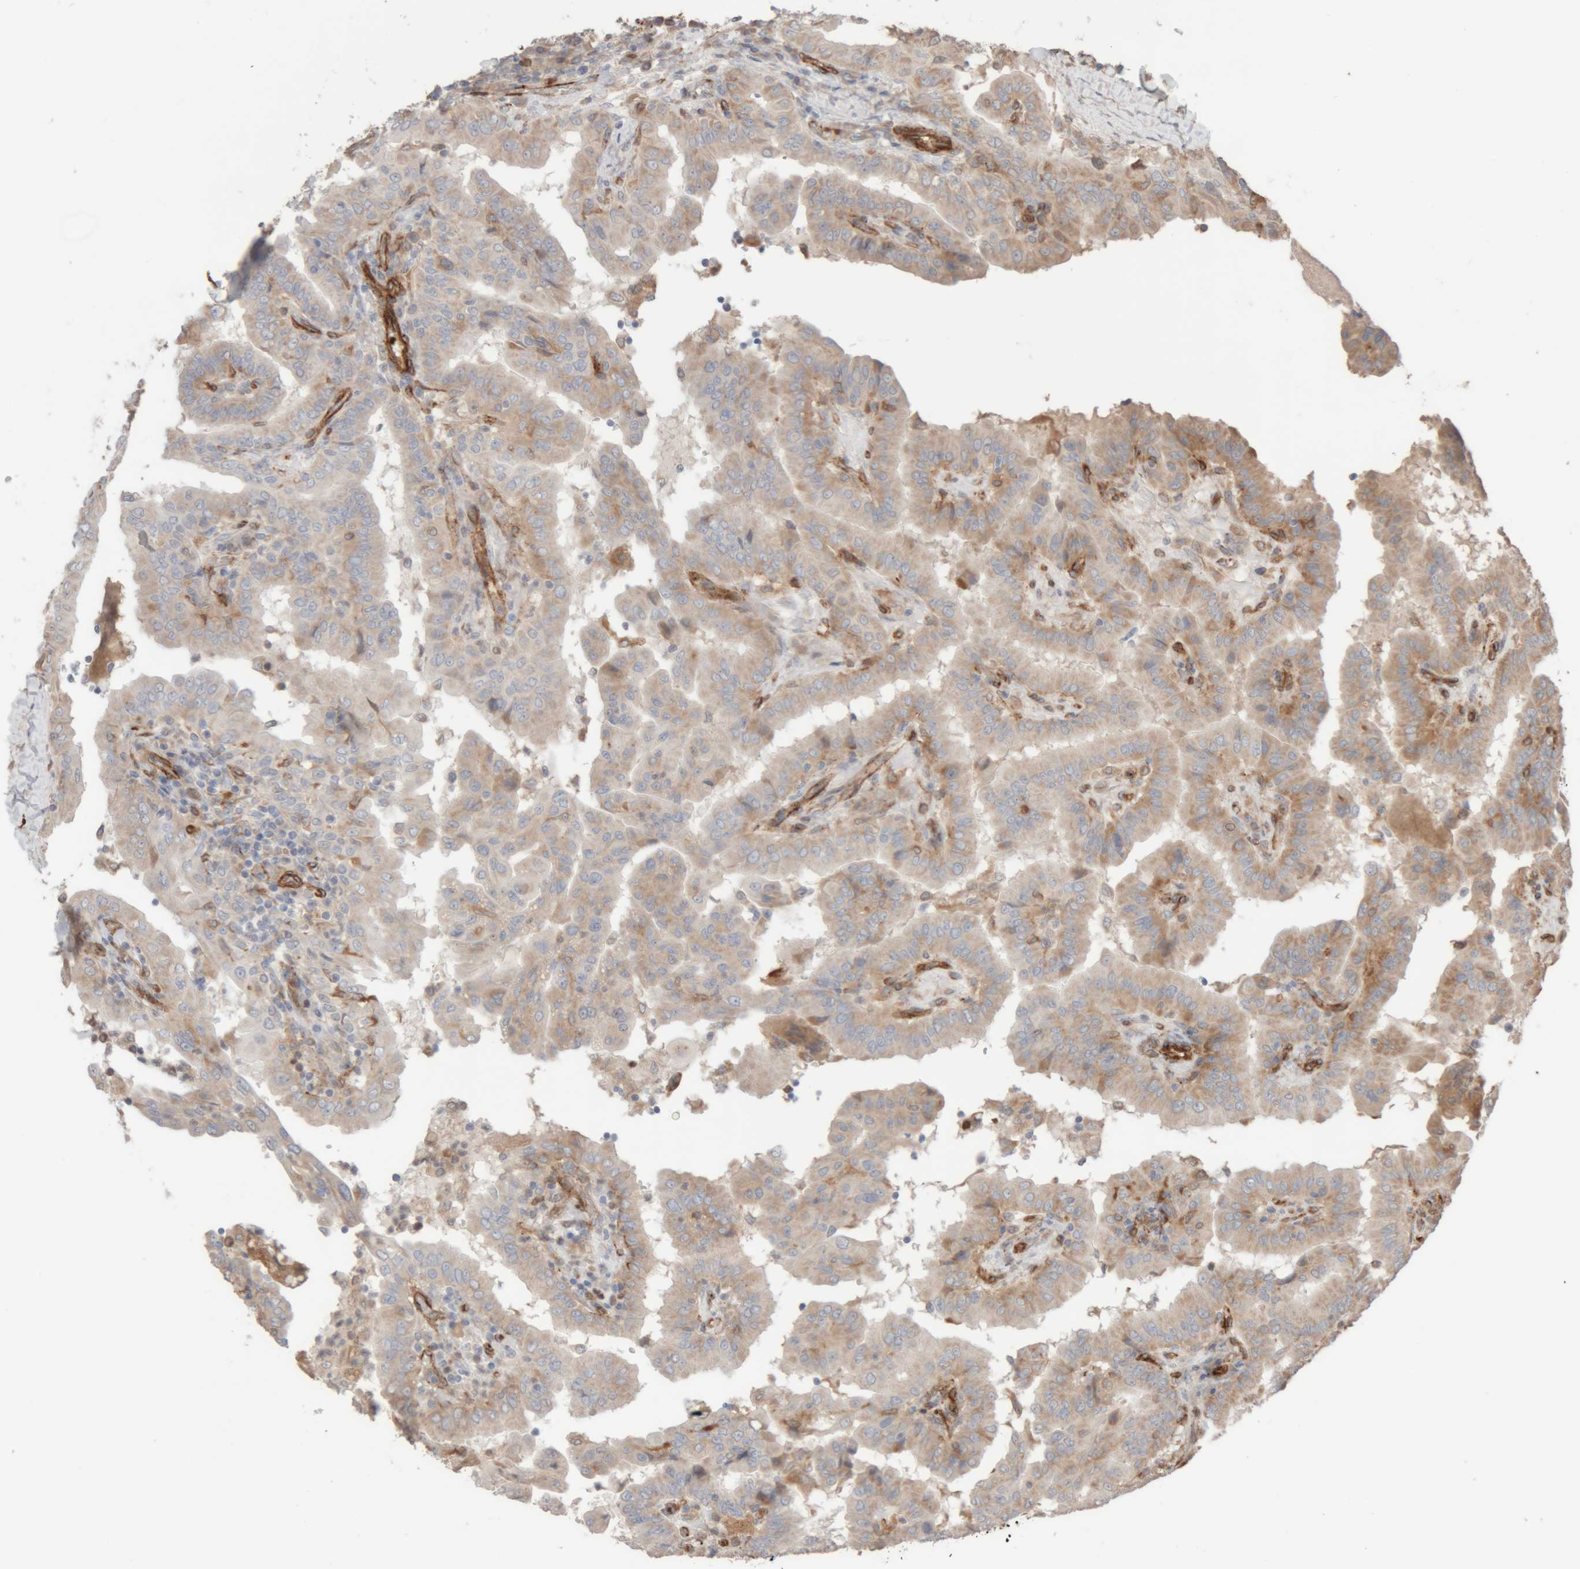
{"staining": {"intensity": "weak", "quantity": "25%-75%", "location": "cytoplasmic/membranous"}, "tissue": "thyroid cancer", "cell_type": "Tumor cells", "image_type": "cancer", "snomed": [{"axis": "morphology", "description": "Papillary adenocarcinoma, NOS"}, {"axis": "topography", "description": "Thyroid gland"}], "caption": "This histopathology image demonstrates immunohistochemistry staining of thyroid cancer, with low weak cytoplasmic/membranous expression in about 25%-75% of tumor cells.", "gene": "RAB32", "patient": {"sex": "male", "age": 33}}